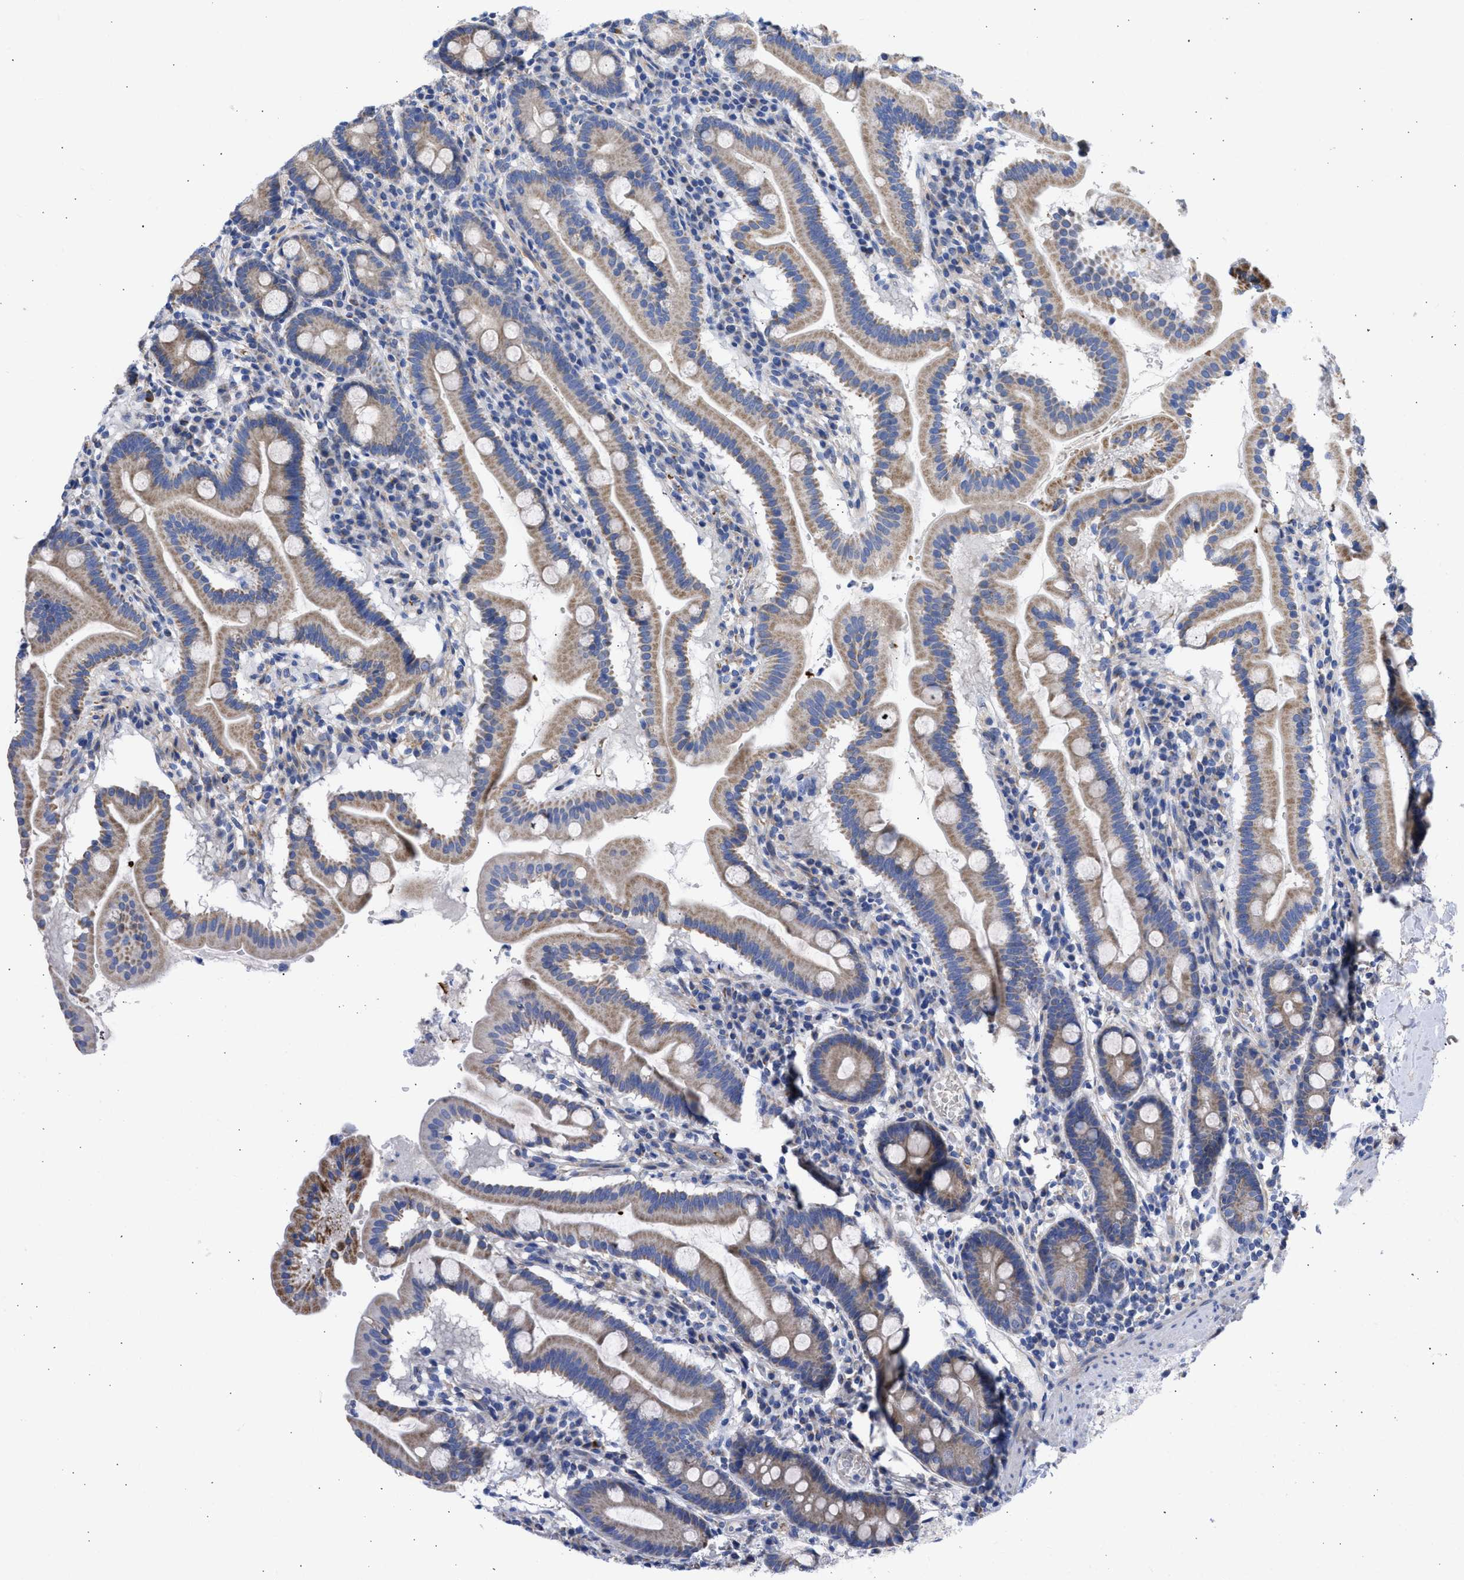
{"staining": {"intensity": "moderate", "quantity": "25%-75%", "location": "cytoplasmic/membranous"}, "tissue": "duodenum", "cell_type": "Glandular cells", "image_type": "normal", "snomed": [{"axis": "morphology", "description": "Normal tissue, NOS"}, {"axis": "topography", "description": "Duodenum"}], "caption": "Immunohistochemistry (IHC) micrograph of normal duodenum stained for a protein (brown), which reveals medium levels of moderate cytoplasmic/membranous positivity in approximately 25%-75% of glandular cells.", "gene": "BTG3", "patient": {"sex": "male", "age": 50}}